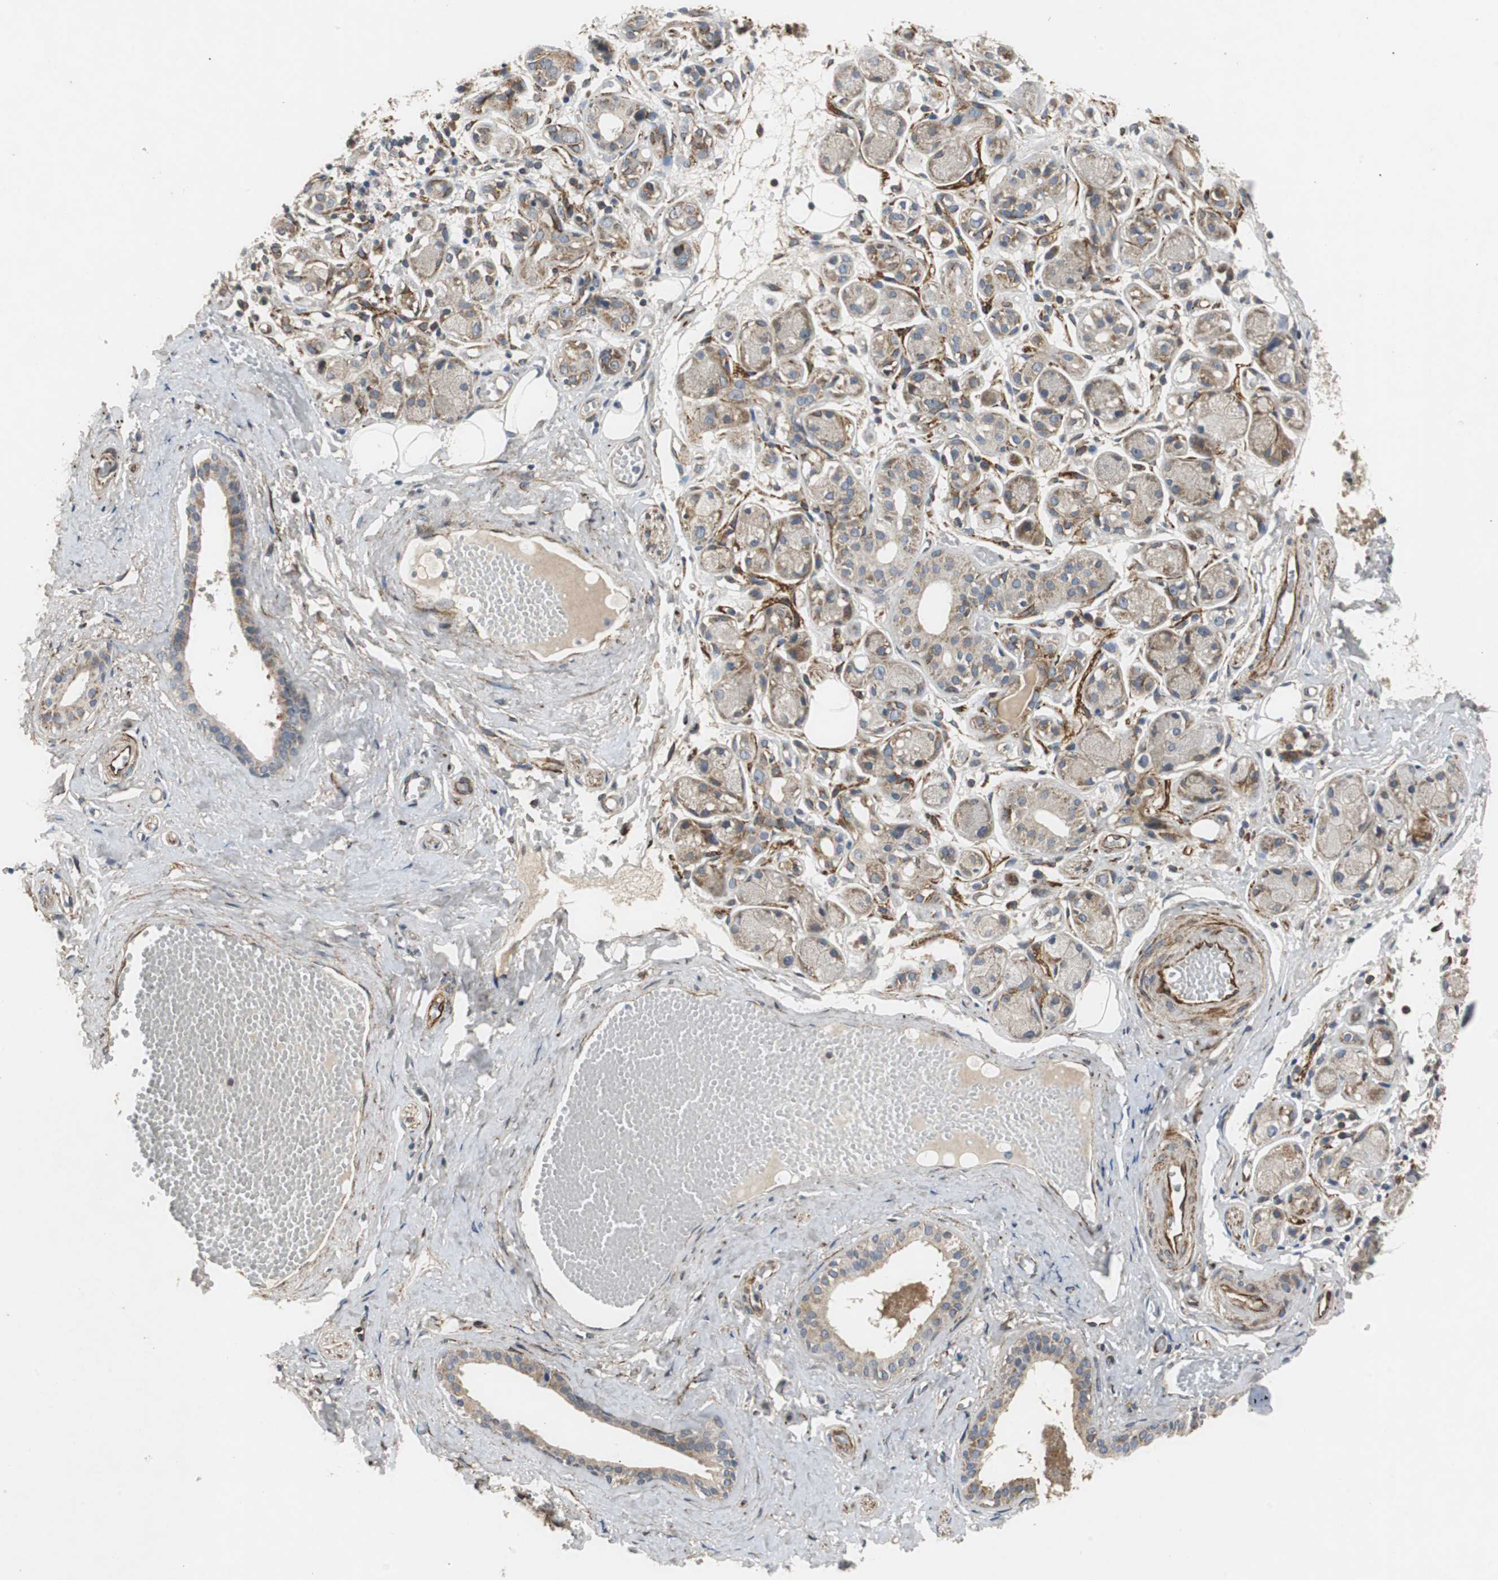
{"staining": {"intensity": "negative", "quantity": "none", "location": "none"}, "tissue": "adipose tissue", "cell_type": "Adipocytes", "image_type": "normal", "snomed": [{"axis": "morphology", "description": "Normal tissue, NOS"}, {"axis": "morphology", "description": "Inflammation, NOS"}, {"axis": "topography", "description": "Vascular tissue"}, {"axis": "topography", "description": "Salivary gland"}], "caption": "The micrograph shows no staining of adipocytes in normal adipose tissue.", "gene": "ISCU", "patient": {"sex": "female", "age": 75}}